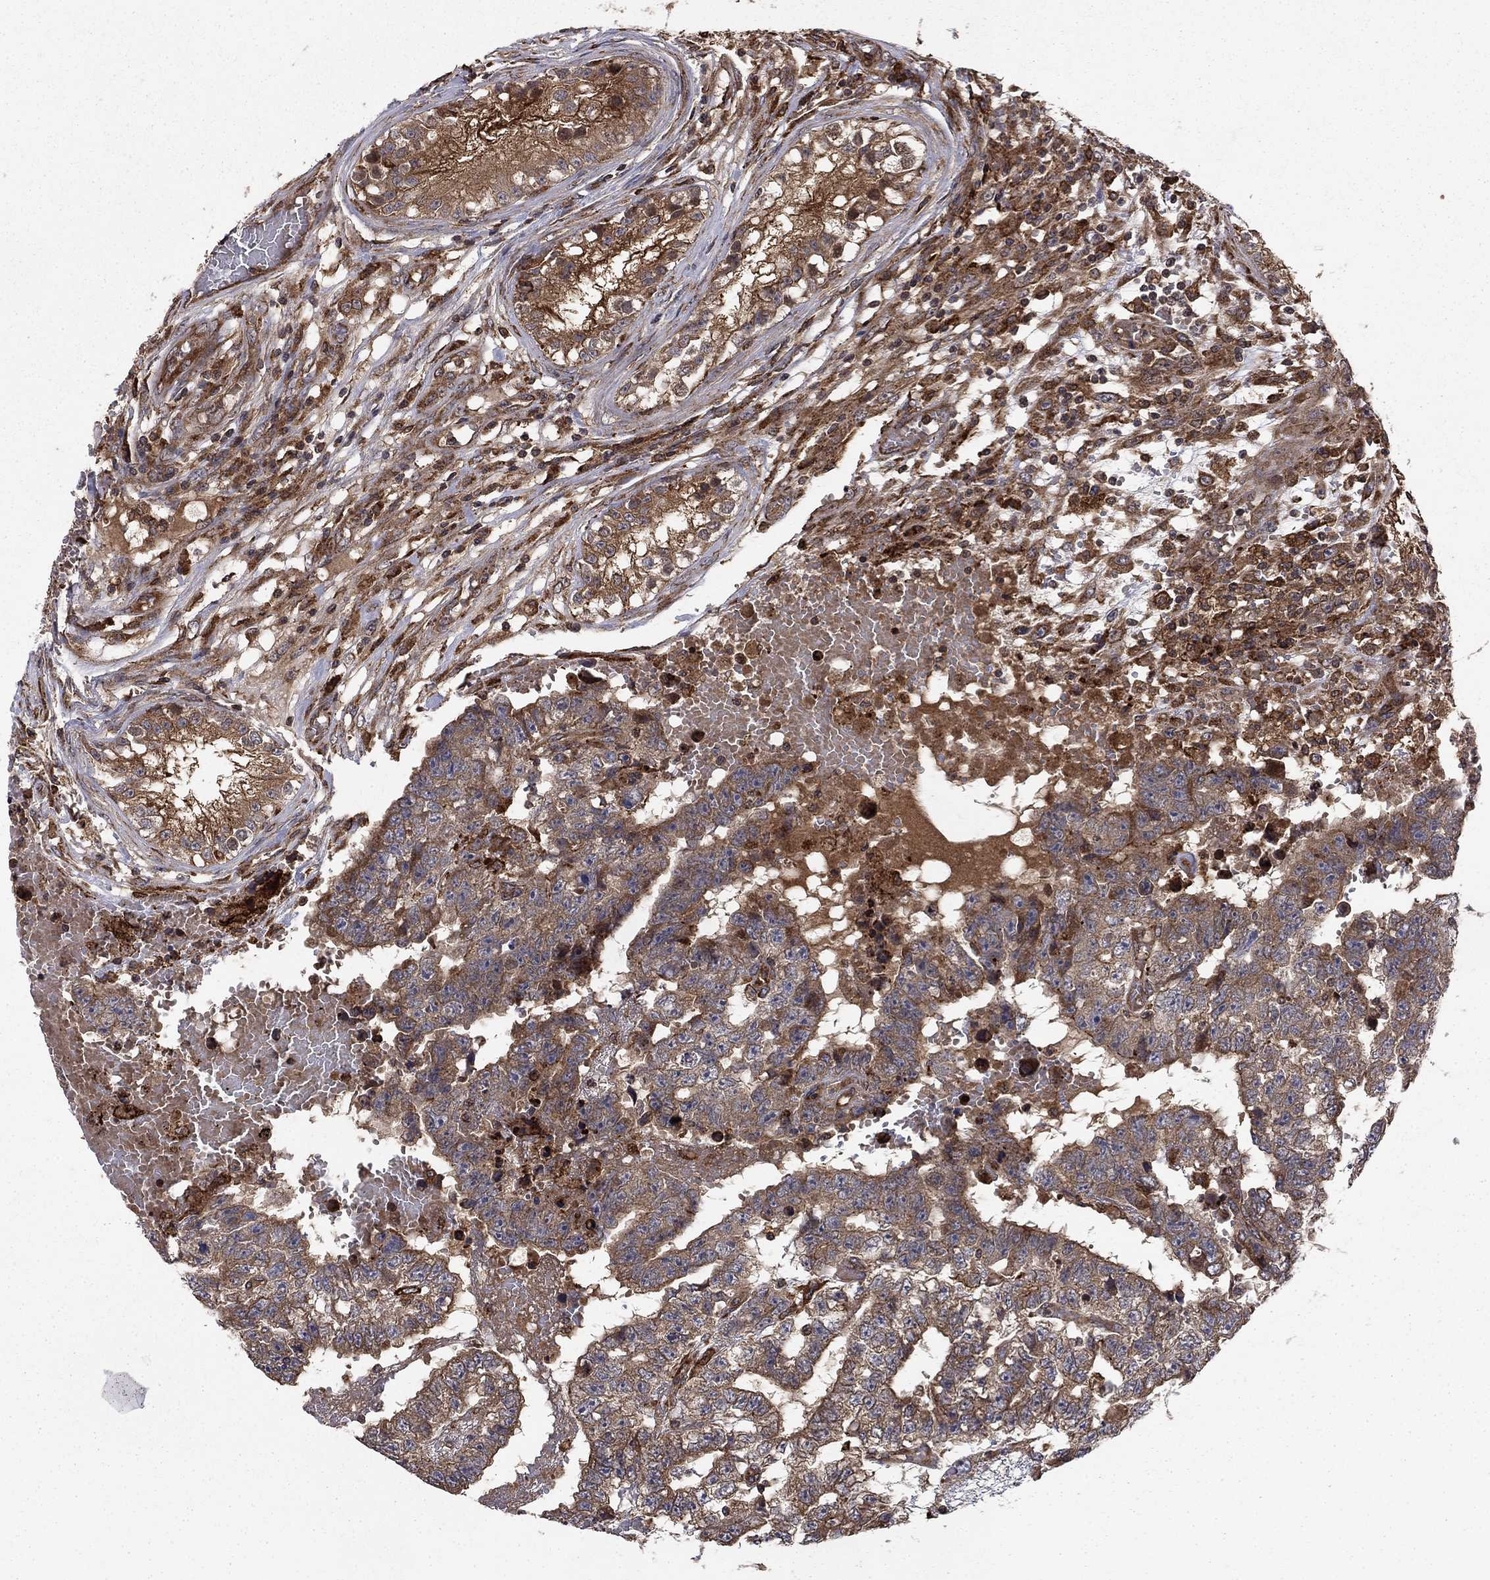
{"staining": {"intensity": "moderate", "quantity": "25%-75%", "location": "cytoplasmic/membranous"}, "tissue": "testis cancer", "cell_type": "Tumor cells", "image_type": "cancer", "snomed": [{"axis": "morphology", "description": "Carcinoma, Embryonal, NOS"}, {"axis": "topography", "description": "Testis"}], "caption": "Immunohistochemical staining of human testis cancer (embryonal carcinoma) reveals medium levels of moderate cytoplasmic/membranous positivity in approximately 25%-75% of tumor cells.", "gene": "BABAM2", "patient": {"sex": "male", "age": 25}}